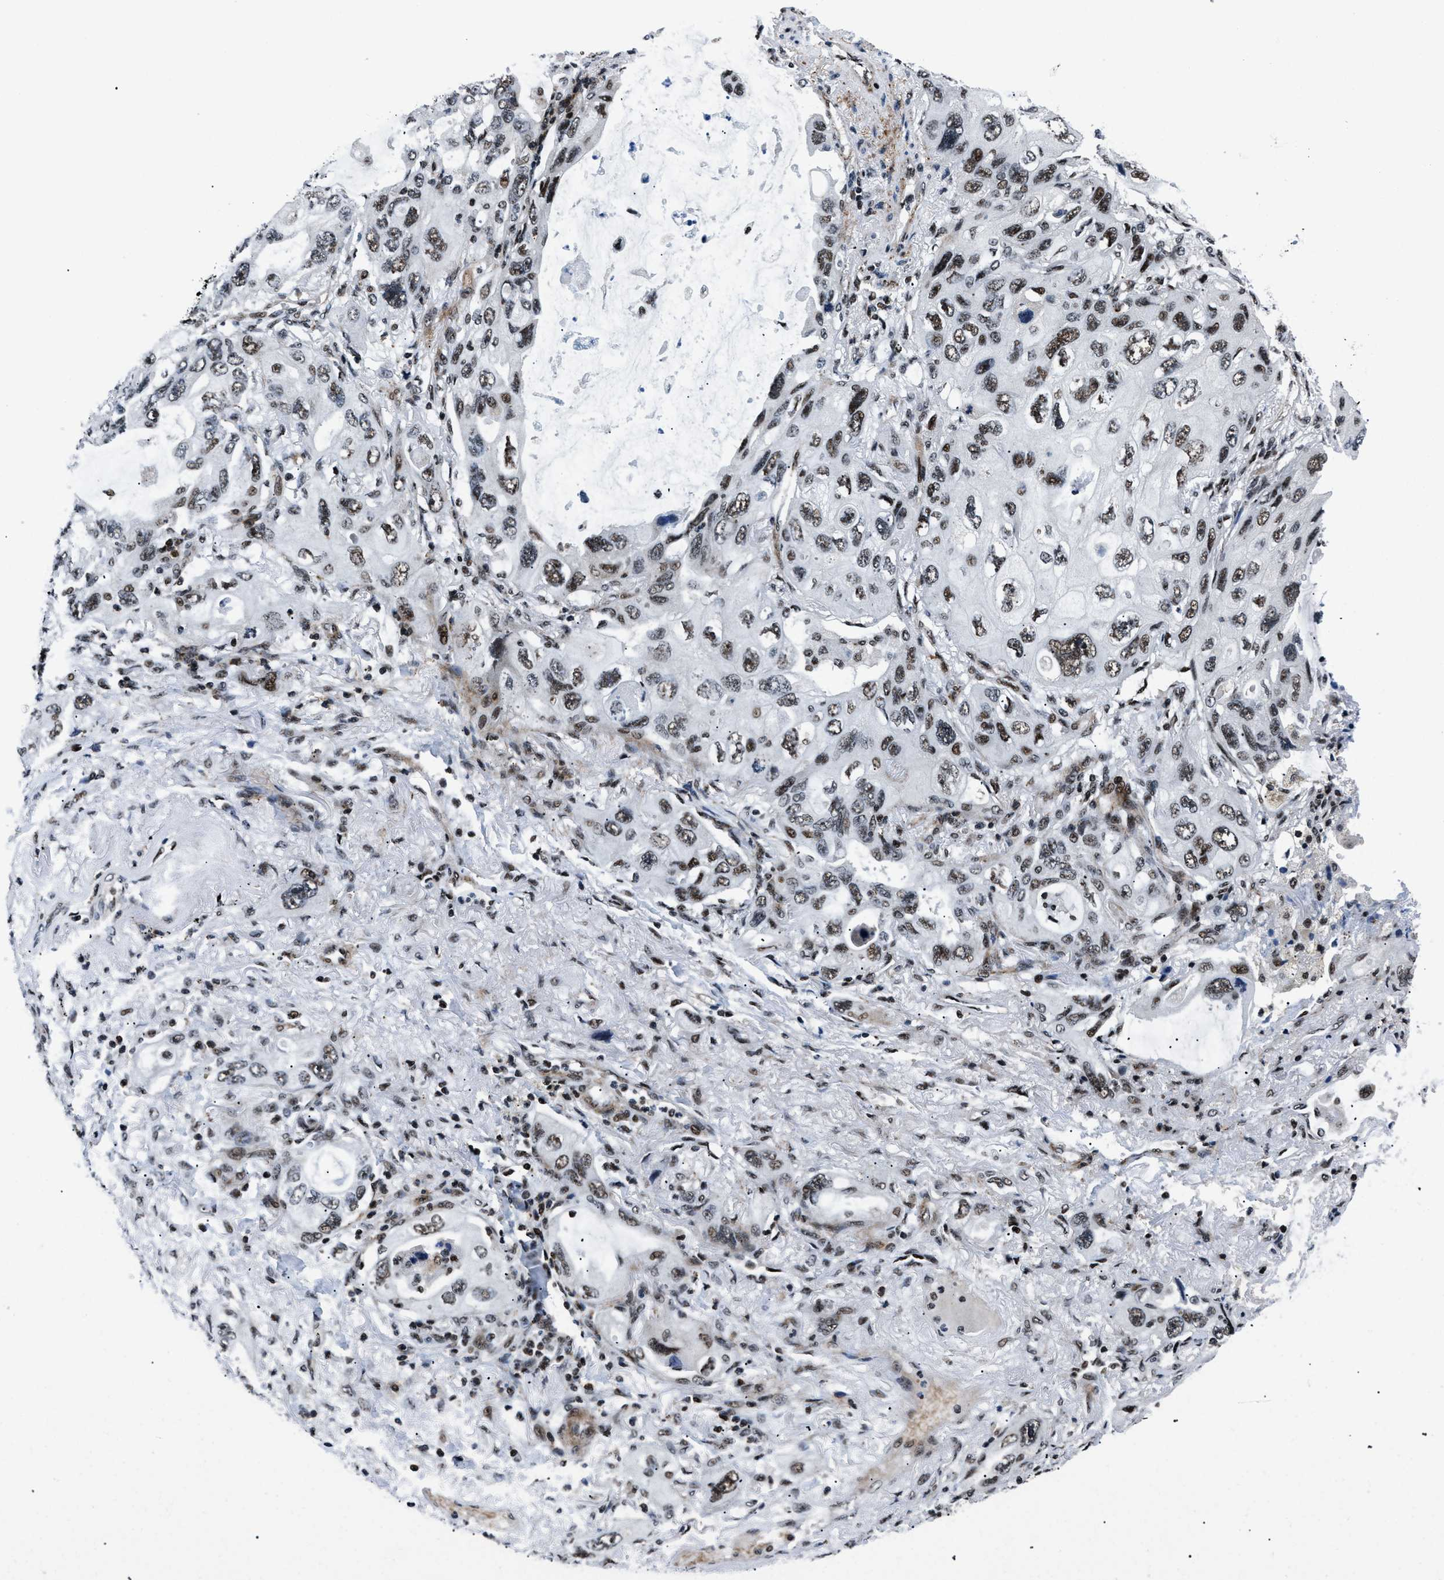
{"staining": {"intensity": "strong", "quantity": ">75%", "location": "nuclear"}, "tissue": "lung cancer", "cell_type": "Tumor cells", "image_type": "cancer", "snomed": [{"axis": "morphology", "description": "Squamous cell carcinoma, NOS"}, {"axis": "topography", "description": "Lung"}], "caption": "This is an image of immunohistochemistry (IHC) staining of squamous cell carcinoma (lung), which shows strong expression in the nuclear of tumor cells.", "gene": "SMARCB1", "patient": {"sex": "female", "age": 73}}